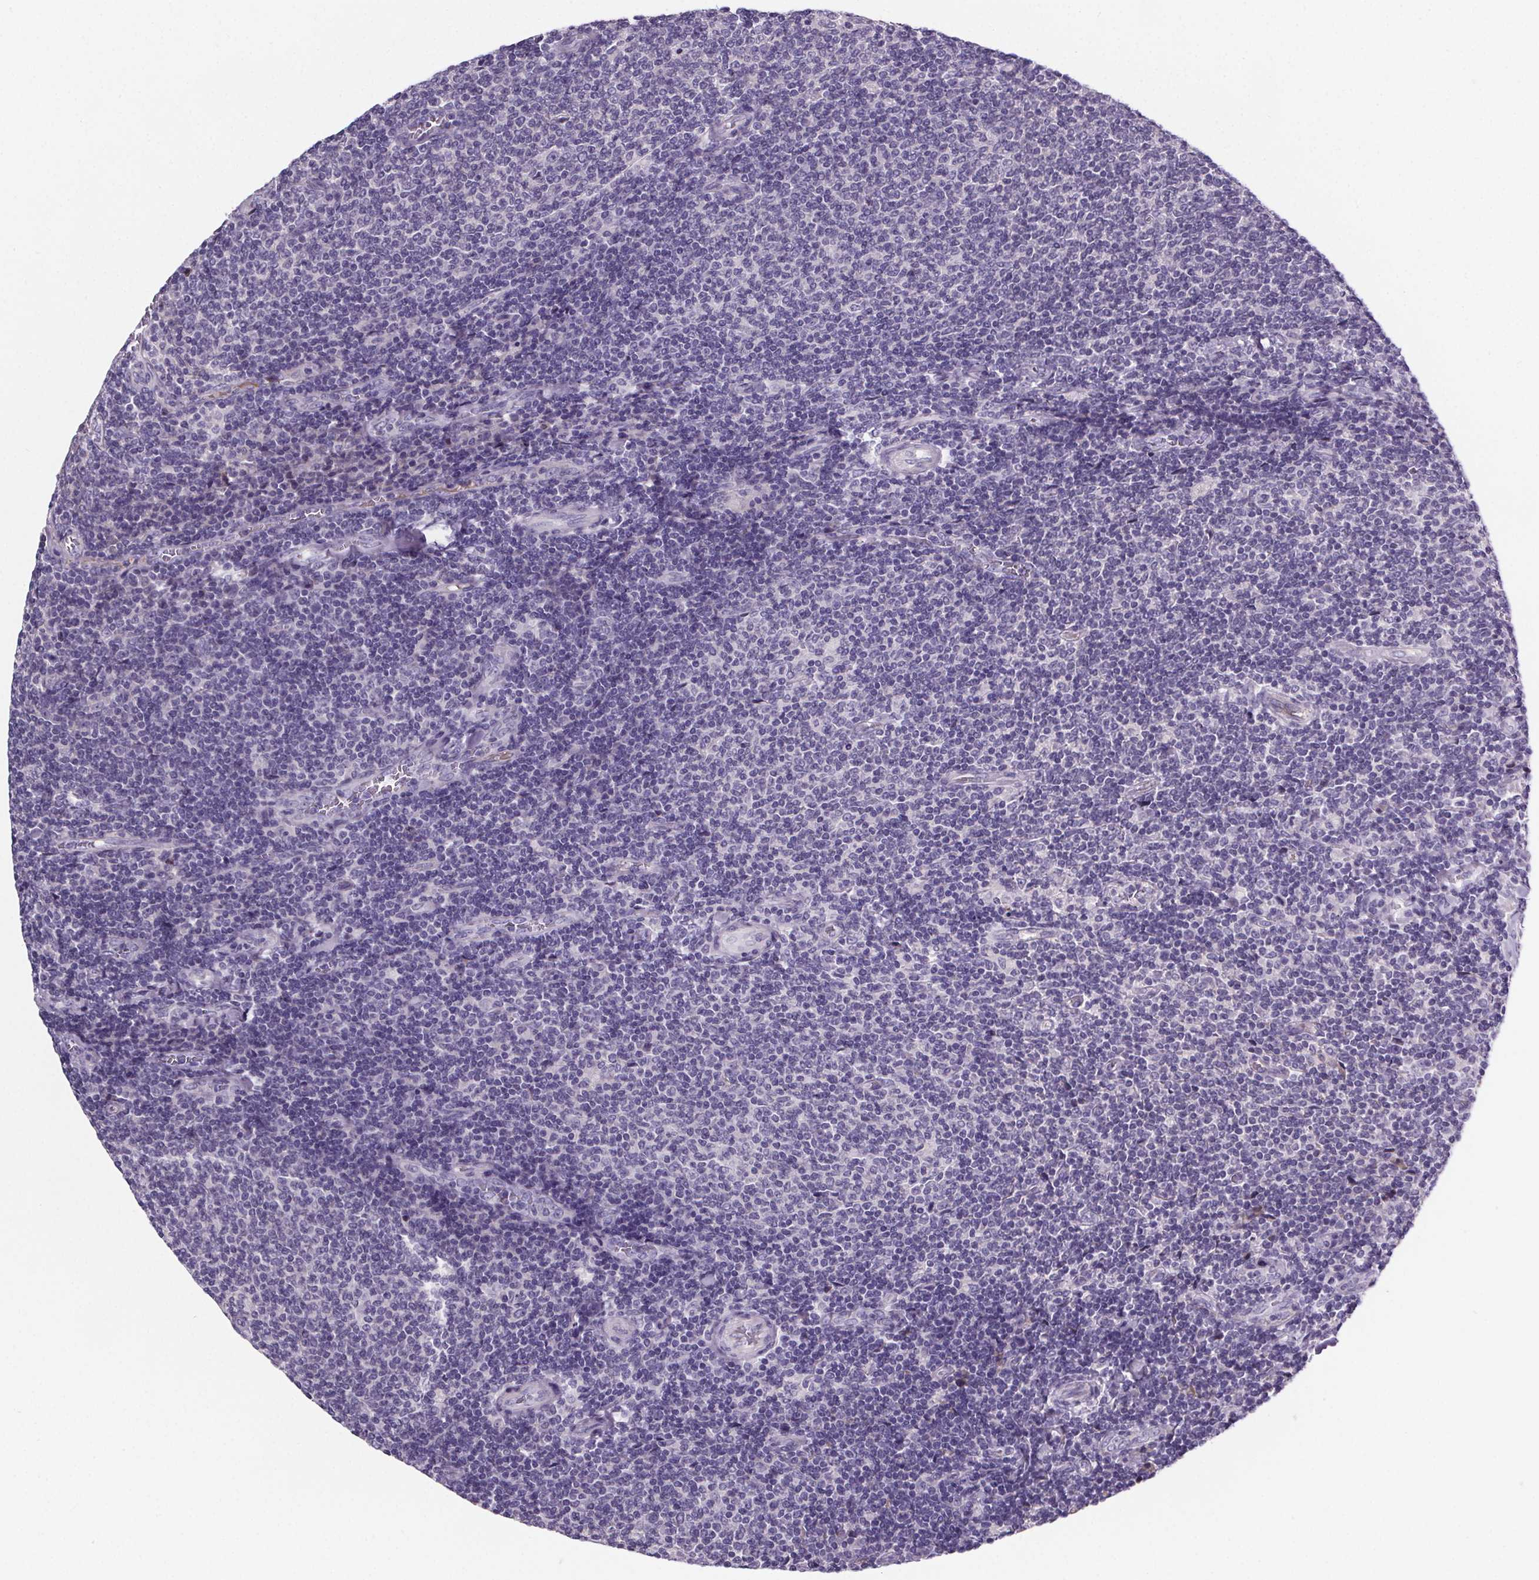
{"staining": {"intensity": "negative", "quantity": "none", "location": "none"}, "tissue": "lymphoma", "cell_type": "Tumor cells", "image_type": "cancer", "snomed": [{"axis": "morphology", "description": "Malignant lymphoma, non-Hodgkin's type, Low grade"}, {"axis": "topography", "description": "Lymph node"}], "caption": "Histopathology image shows no protein positivity in tumor cells of lymphoma tissue.", "gene": "CUBN", "patient": {"sex": "male", "age": 52}}